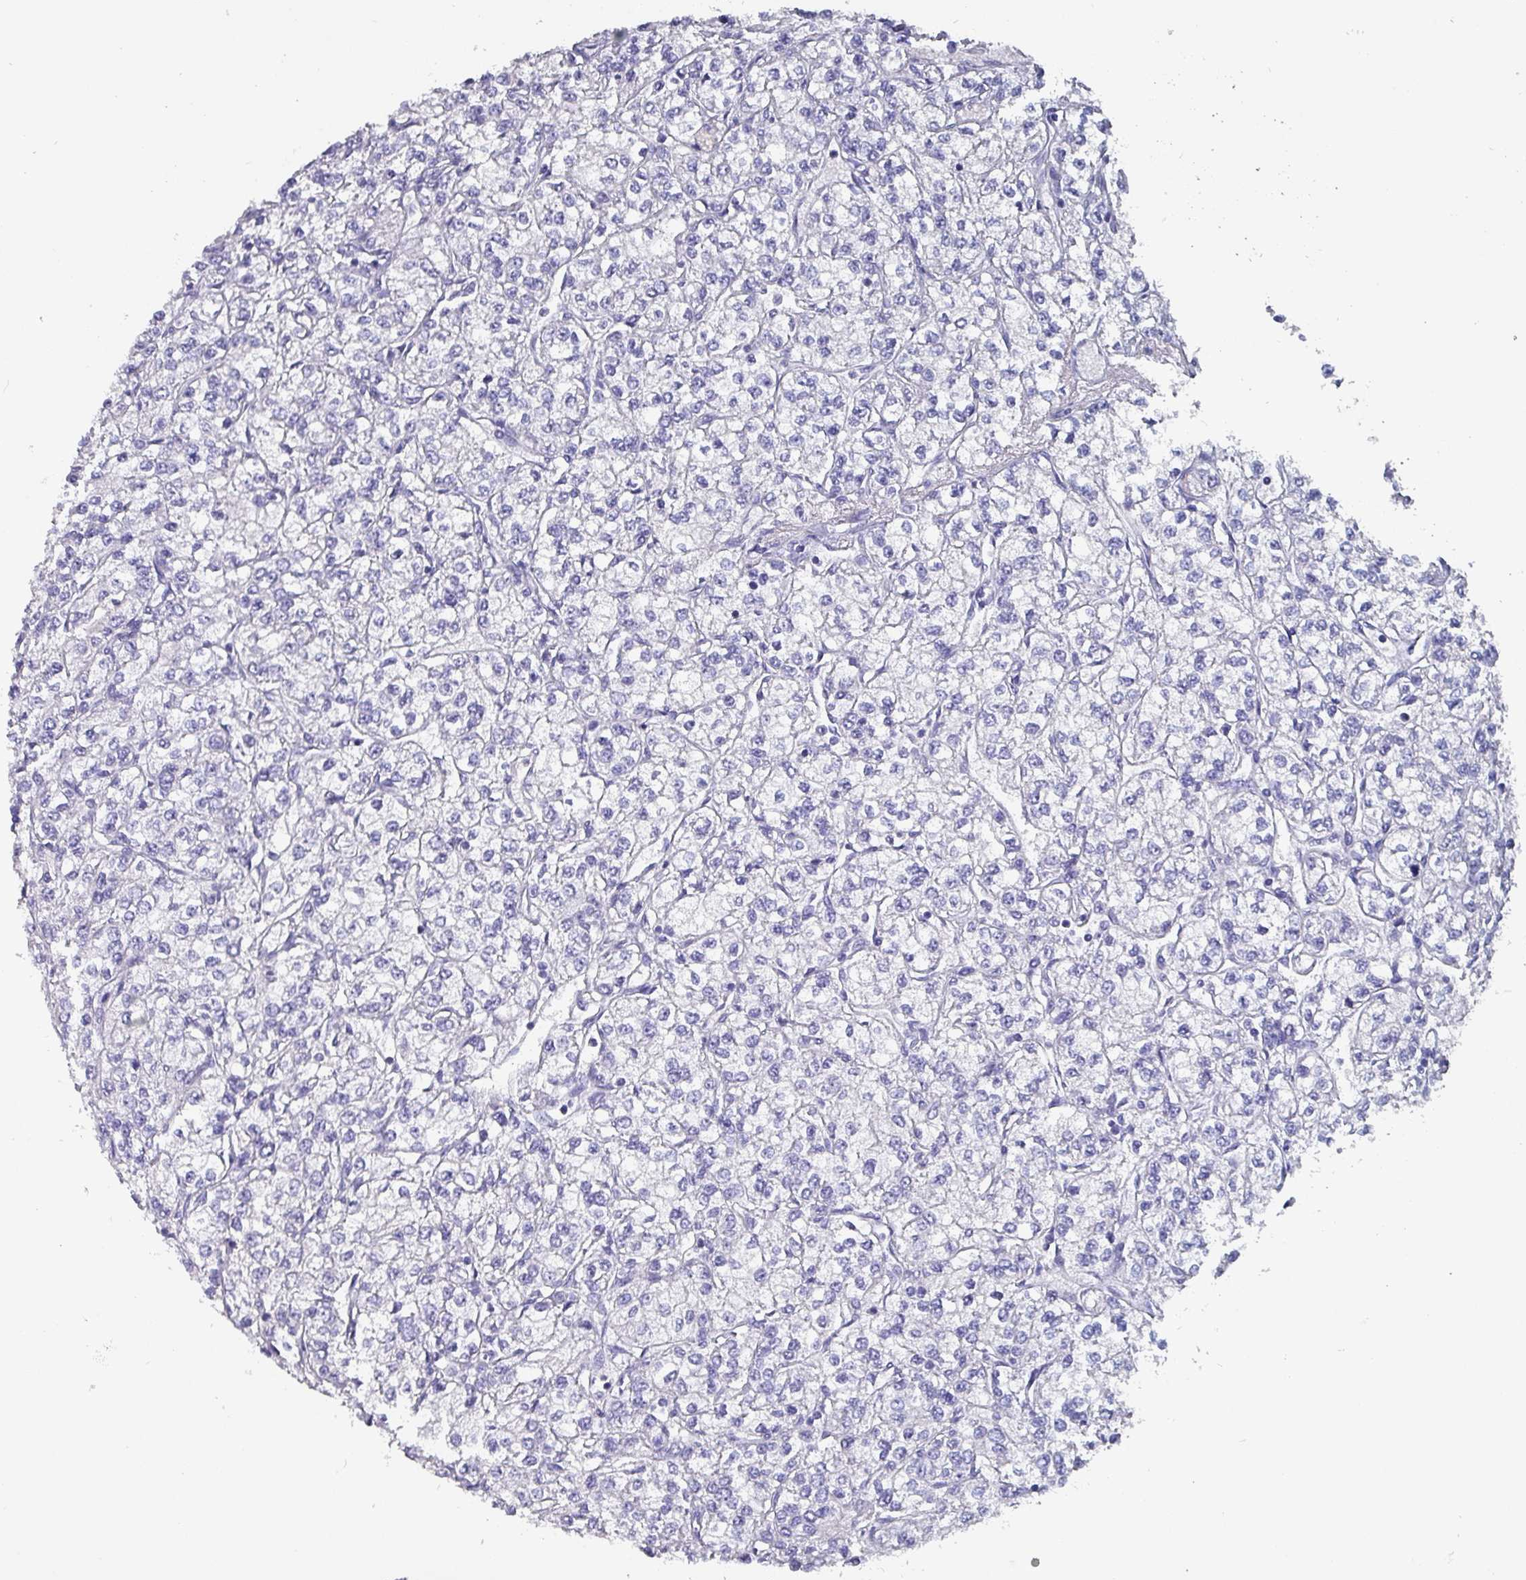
{"staining": {"intensity": "negative", "quantity": "none", "location": "none"}, "tissue": "renal cancer", "cell_type": "Tumor cells", "image_type": "cancer", "snomed": [{"axis": "morphology", "description": "Adenocarcinoma, NOS"}, {"axis": "topography", "description": "Kidney"}], "caption": "DAB immunohistochemical staining of adenocarcinoma (renal) reveals no significant expression in tumor cells.", "gene": "INS-IGF2", "patient": {"sex": "male", "age": 80}}